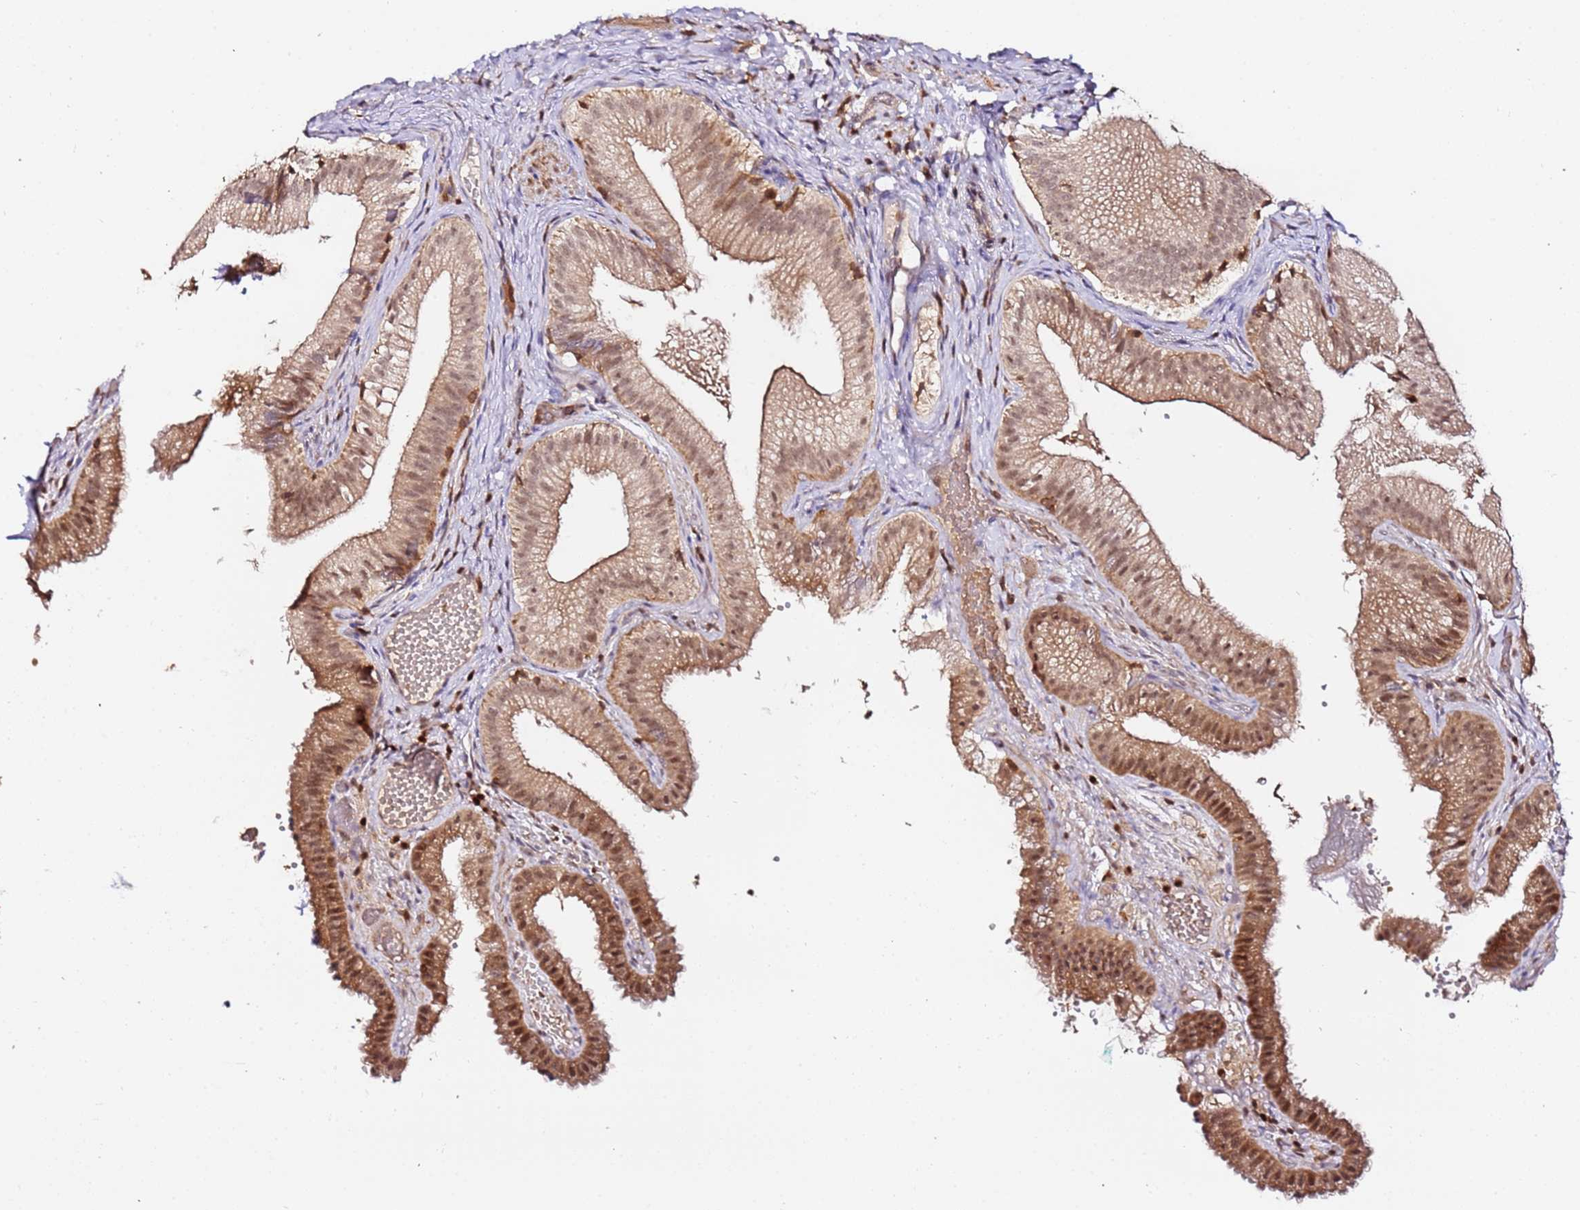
{"staining": {"intensity": "moderate", "quantity": ">75%", "location": "cytoplasmic/membranous,nuclear"}, "tissue": "gallbladder", "cell_type": "Glandular cells", "image_type": "normal", "snomed": [{"axis": "morphology", "description": "Normal tissue, NOS"}, {"axis": "topography", "description": "Gallbladder"}], "caption": "This micrograph shows IHC staining of unremarkable gallbladder, with medium moderate cytoplasmic/membranous,nuclear expression in approximately >75% of glandular cells.", "gene": "OR5V1", "patient": {"sex": "female", "age": 30}}